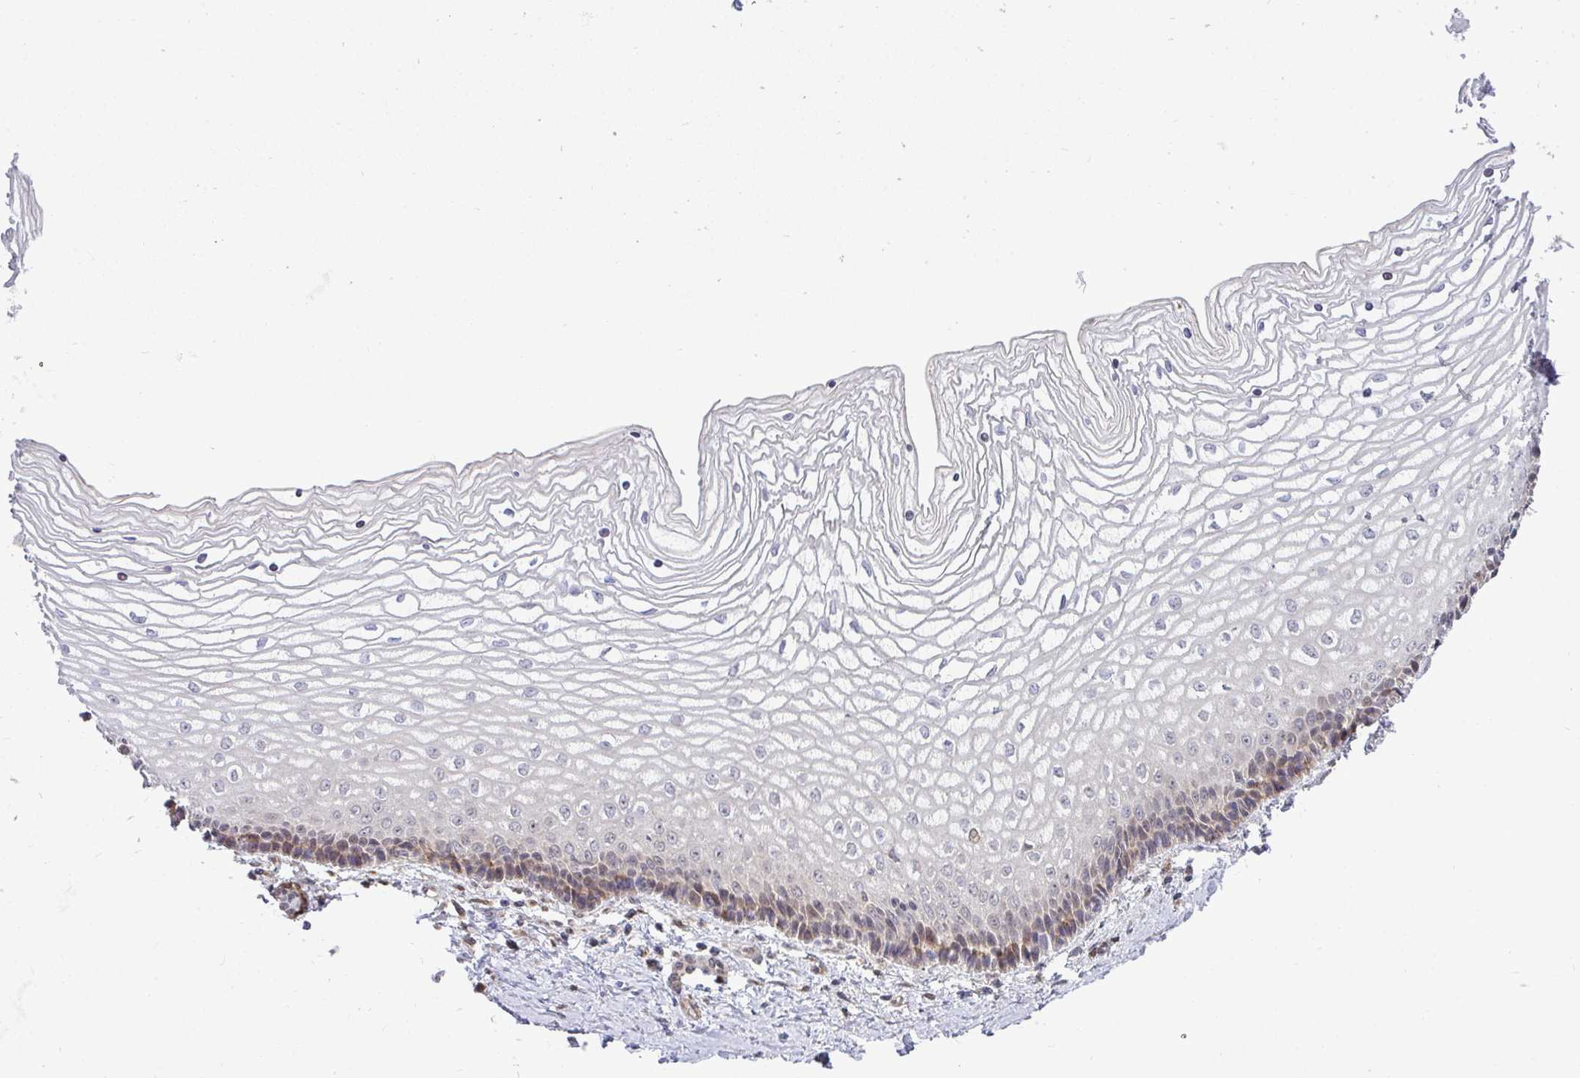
{"staining": {"intensity": "moderate", "quantity": "25%-75%", "location": "cytoplasmic/membranous"}, "tissue": "vagina", "cell_type": "Squamous epithelial cells", "image_type": "normal", "snomed": [{"axis": "morphology", "description": "Normal tissue, NOS"}, {"axis": "topography", "description": "Vagina"}], "caption": "Immunohistochemistry (DAB) staining of benign vagina demonstrates moderate cytoplasmic/membranous protein staining in about 25%-75% of squamous epithelial cells. The protein is stained brown, and the nuclei are stained in blue (DAB (3,3'-diaminobenzidine) IHC with brightfield microscopy, high magnification).", "gene": "TRIM44", "patient": {"sex": "female", "age": 45}}